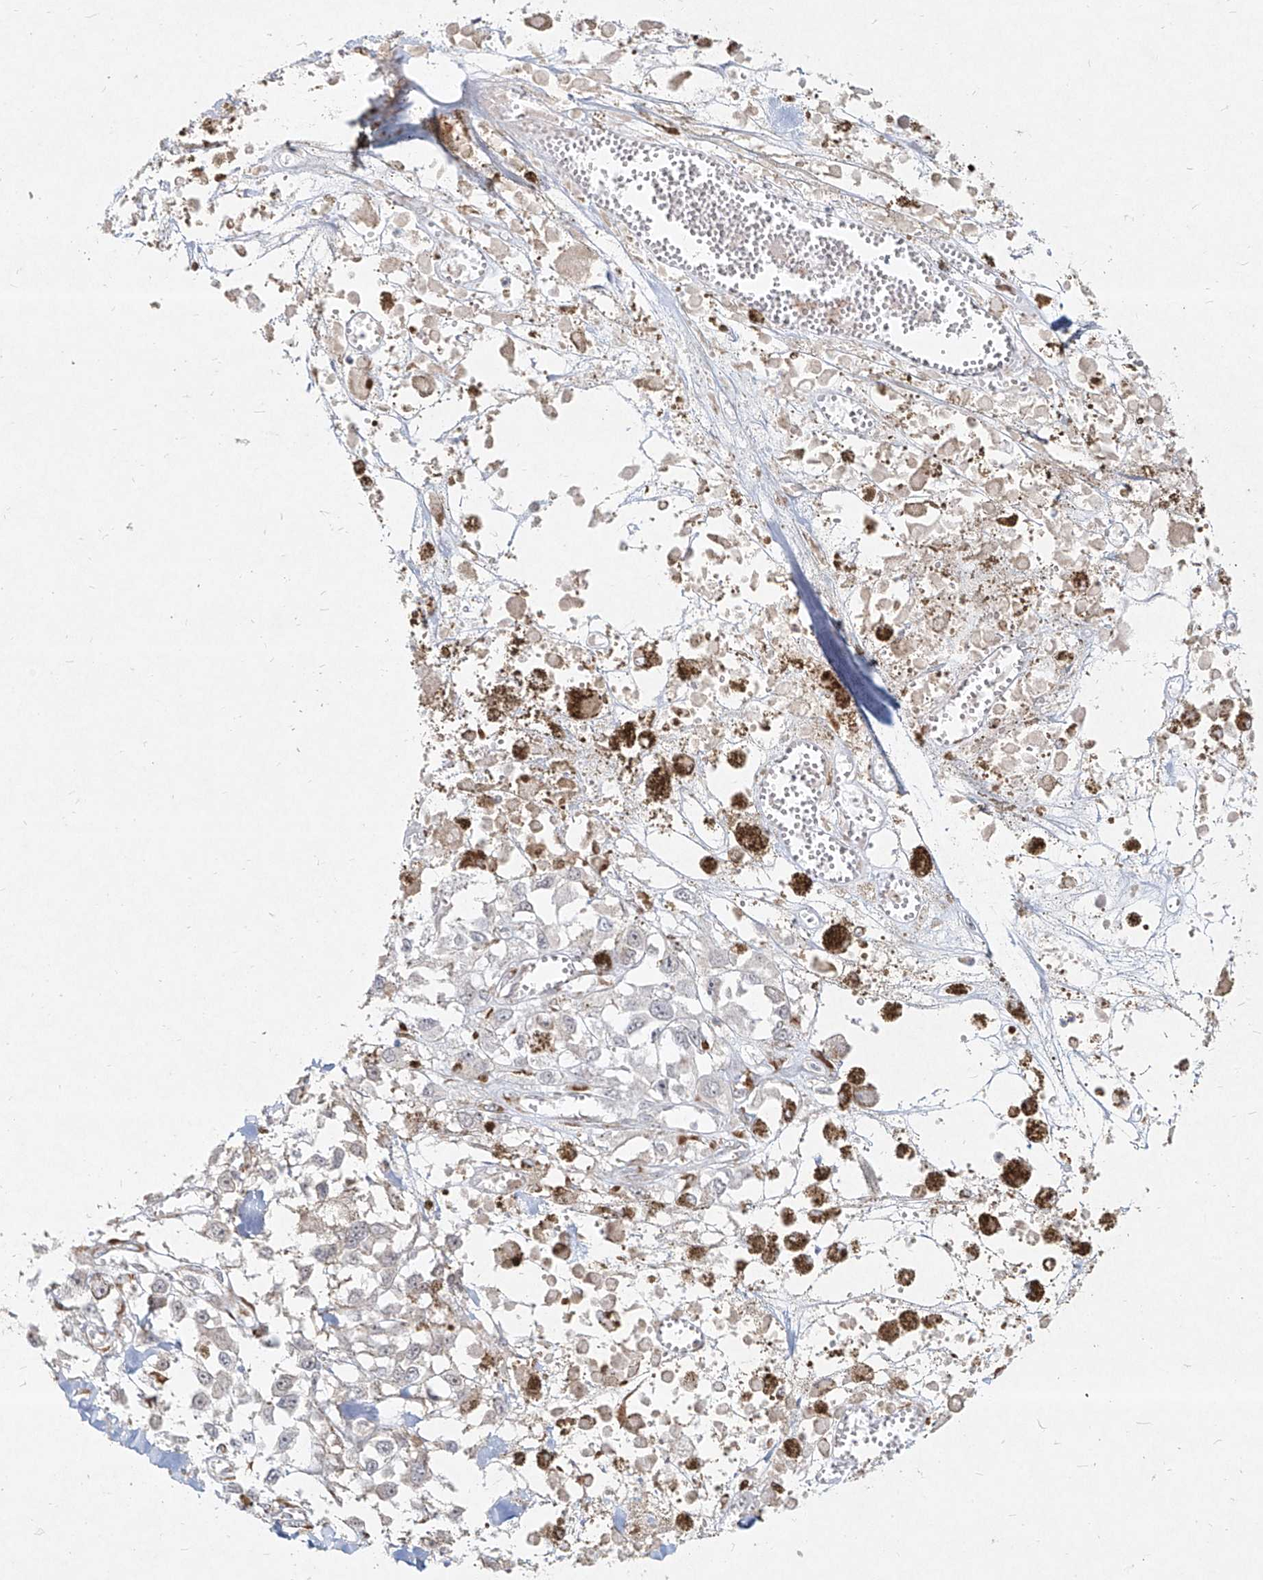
{"staining": {"intensity": "negative", "quantity": "none", "location": "none"}, "tissue": "melanoma", "cell_type": "Tumor cells", "image_type": "cancer", "snomed": [{"axis": "morphology", "description": "Malignant melanoma, Metastatic site"}, {"axis": "topography", "description": "Lymph node"}], "caption": "Tumor cells are negative for protein expression in human malignant melanoma (metastatic site).", "gene": "CD209", "patient": {"sex": "male", "age": 59}}